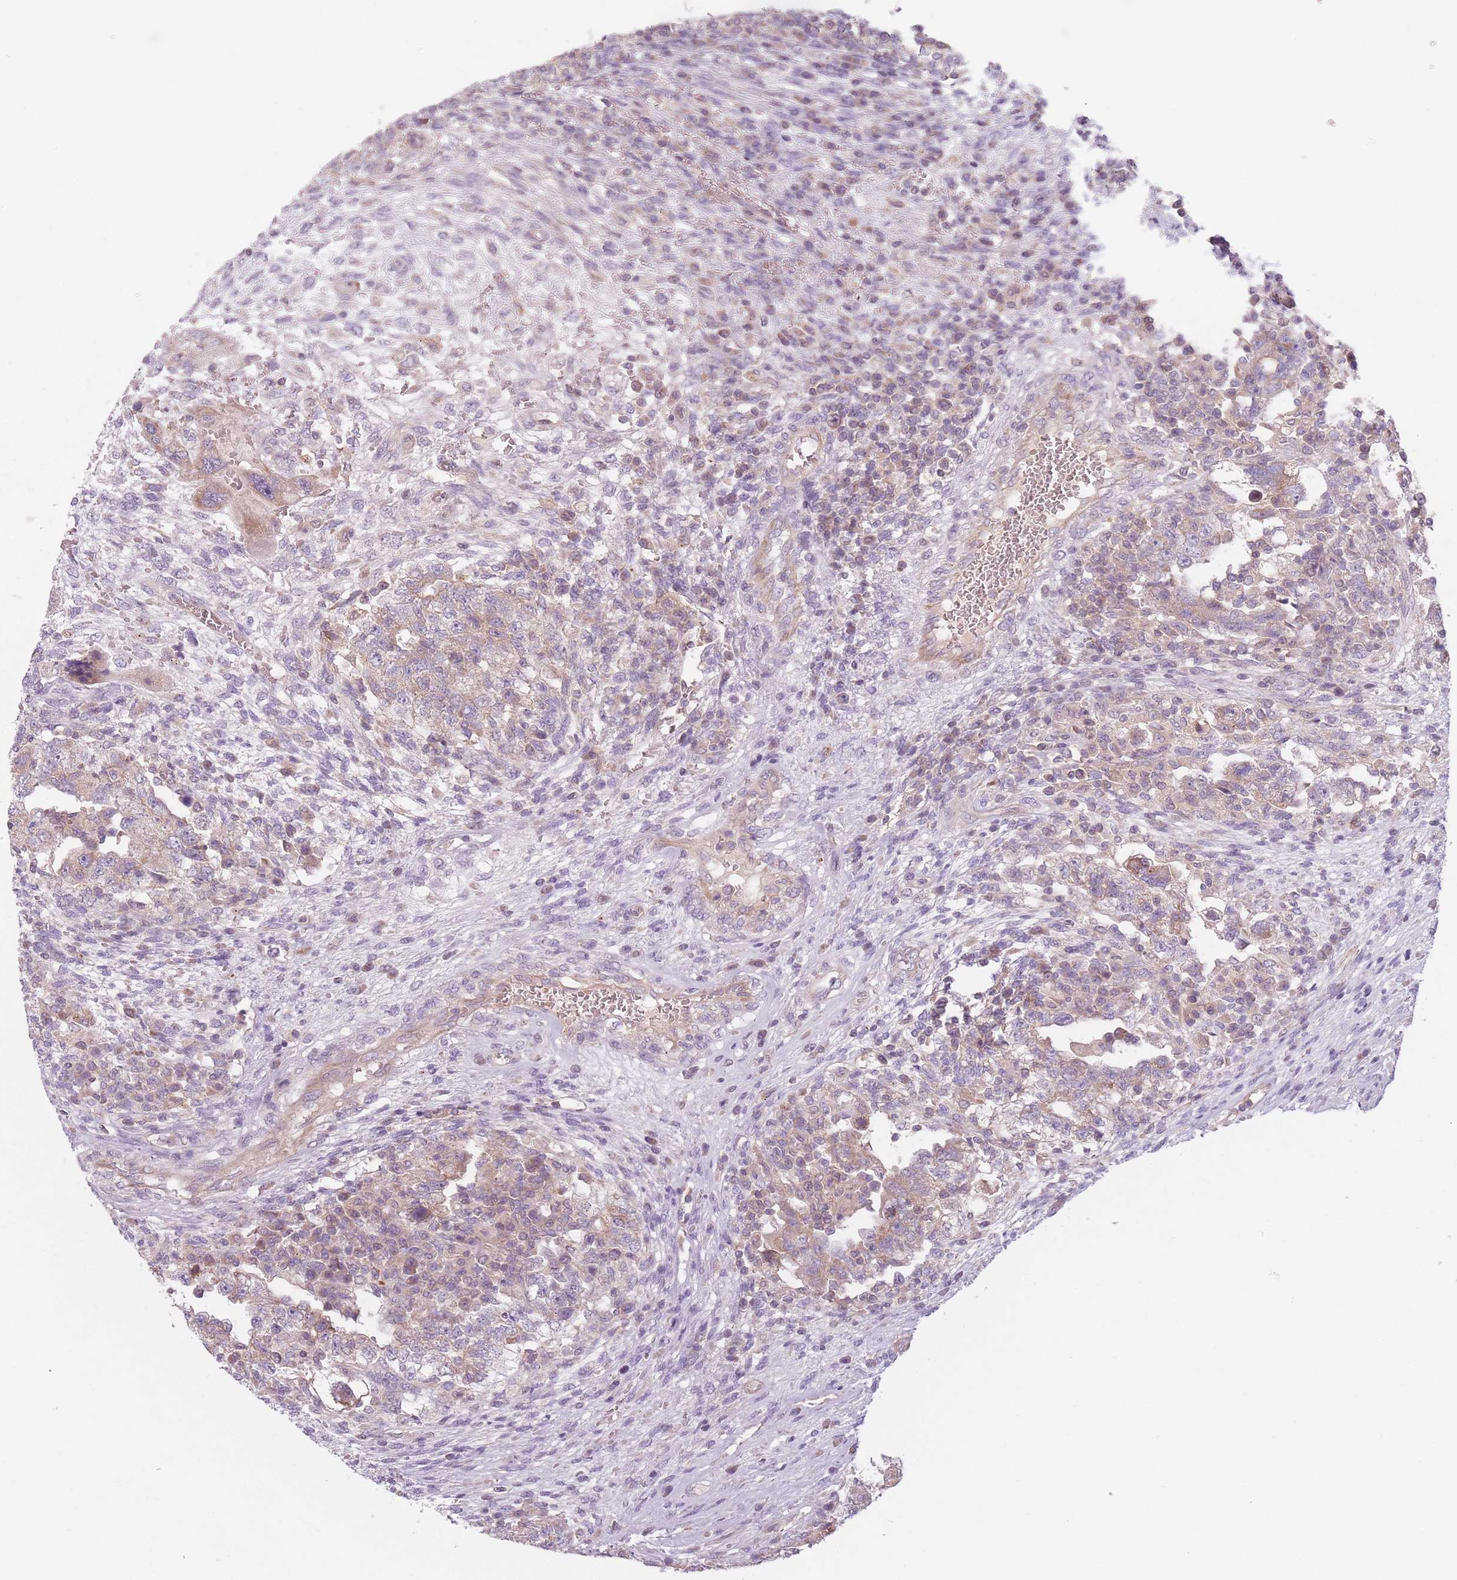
{"staining": {"intensity": "weak", "quantity": "25%-75%", "location": "cytoplasmic/membranous"}, "tissue": "testis cancer", "cell_type": "Tumor cells", "image_type": "cancer", "snomed": [{"axis": "morphology", "description": "Carcinoma, Embryonal, NOS"}, {"axis": "topography", "description": "Testis"}], "caption": "Testis cancer stained with DAB (3,3'-diaminobenzidine) IHC exhibits low levels of weak cytoplasmic/membranous staining in about 25%-75% of tumor cells.", "gene": "NT5DC2", "patient": {"sex": "male", "age": 26}}